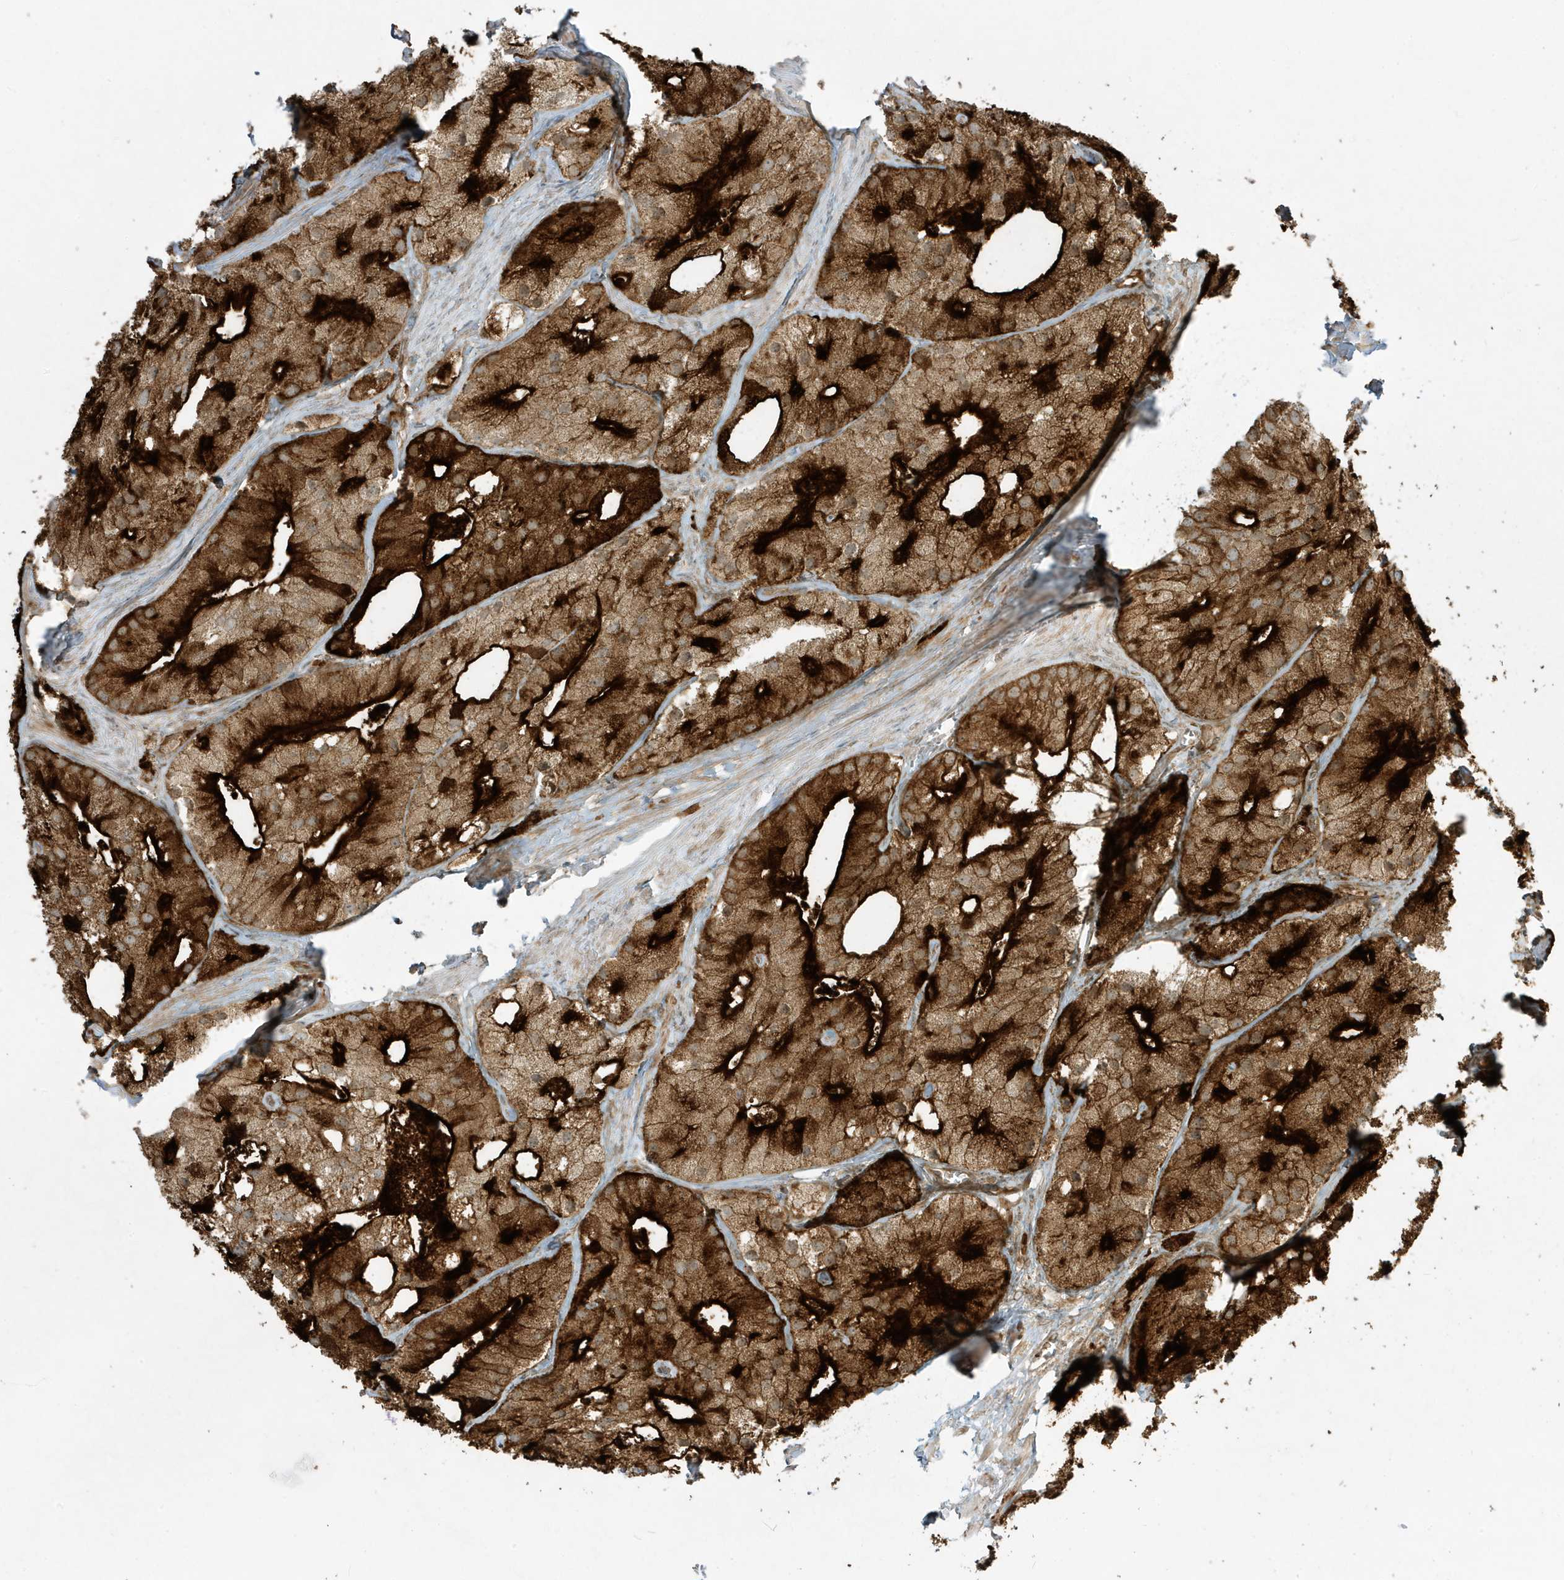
{"staining": {"intensity": "strong", "quantity": ">75%", "location": "cytoplasmic/membranous"}, "tissue": "prostate cancer", "cell_type": "Tumor cells", "image_type": "cancer", "snomed": [{"axis": "morphology", "description": "Adenocarcinoma, Low grade"}, {"axis": "topography", "description": "Prostate"}], "caption": "An immunohistochemistry (IHC) histopathology image of tumor tissue is shown. Protein staining in brown shows strong cytoplasmic/membranous positivity in prostate cancer within tumor cells. The staining was performed using DAB, with brown indicating positive protein expression. Nuclei are stained blue with hematoxylin.", "gene": "SCARF2", "patient": {"sex": "male", "age": 69}}